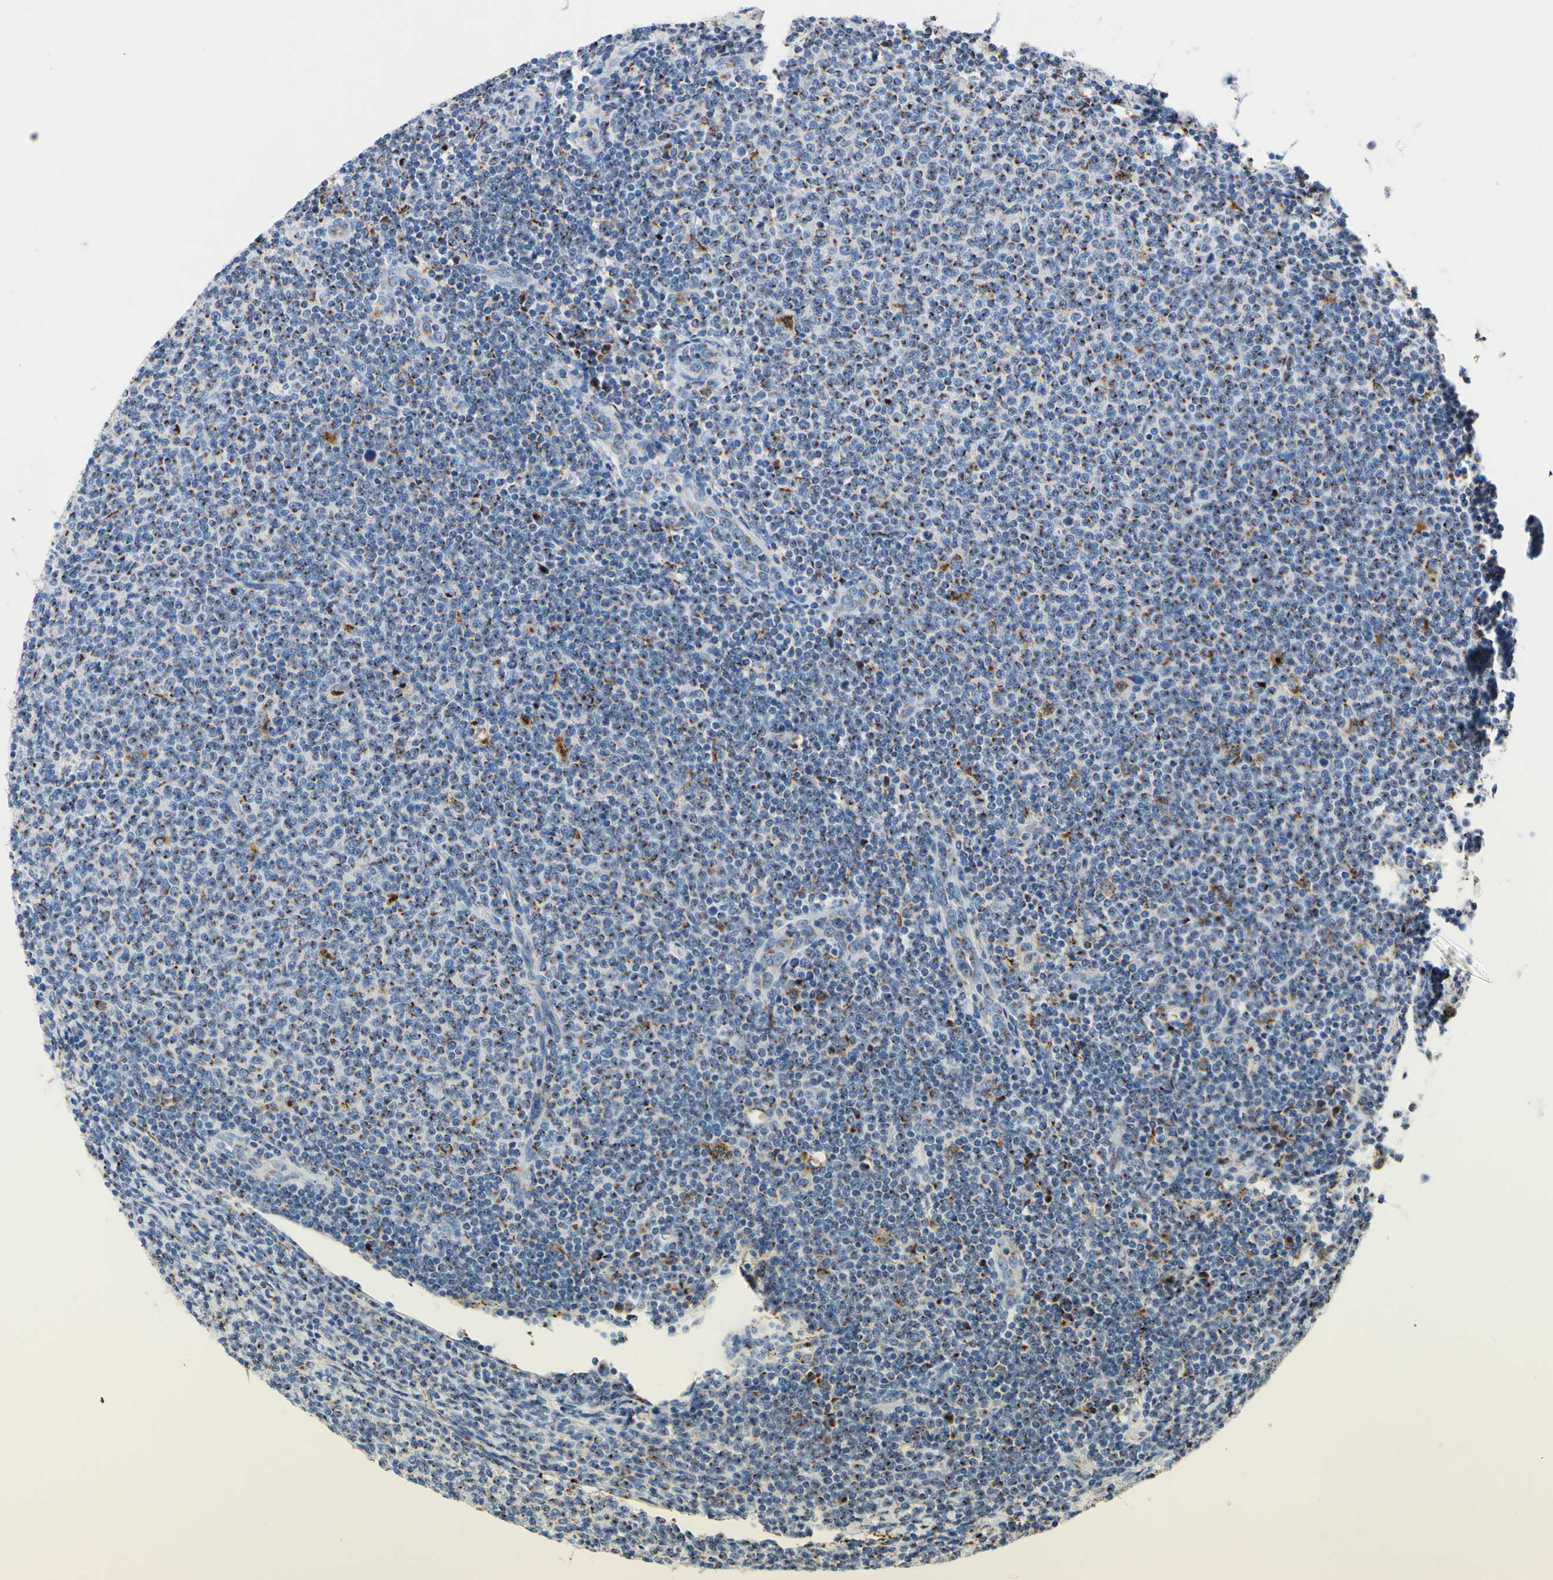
{"staining": {"intensity": "moderate", "quantity": "25%-75%", "location": "cytoplasmic/membranous"}, "tissue": "lymphoma", "cell_type": "Tumor cells", "image_type": "cancer", "snomed": [{"axis": "morphology", "description": "Malignant lymphoma, non-Hodgkin's type, Low grade"}, {"axis": "topography", "description": "Lymph node"}], "caption": "A high-resolution image shows immunohistochemistry staining of low-grade malignant lymphoma, non-Hodgkin's type, which exhibits moderate cytoplasmic/membranous expression in approximately 25%-75% of tumor cells.", "gene": "GALNT2", "patient": {"sex": "male", "age": 66}}